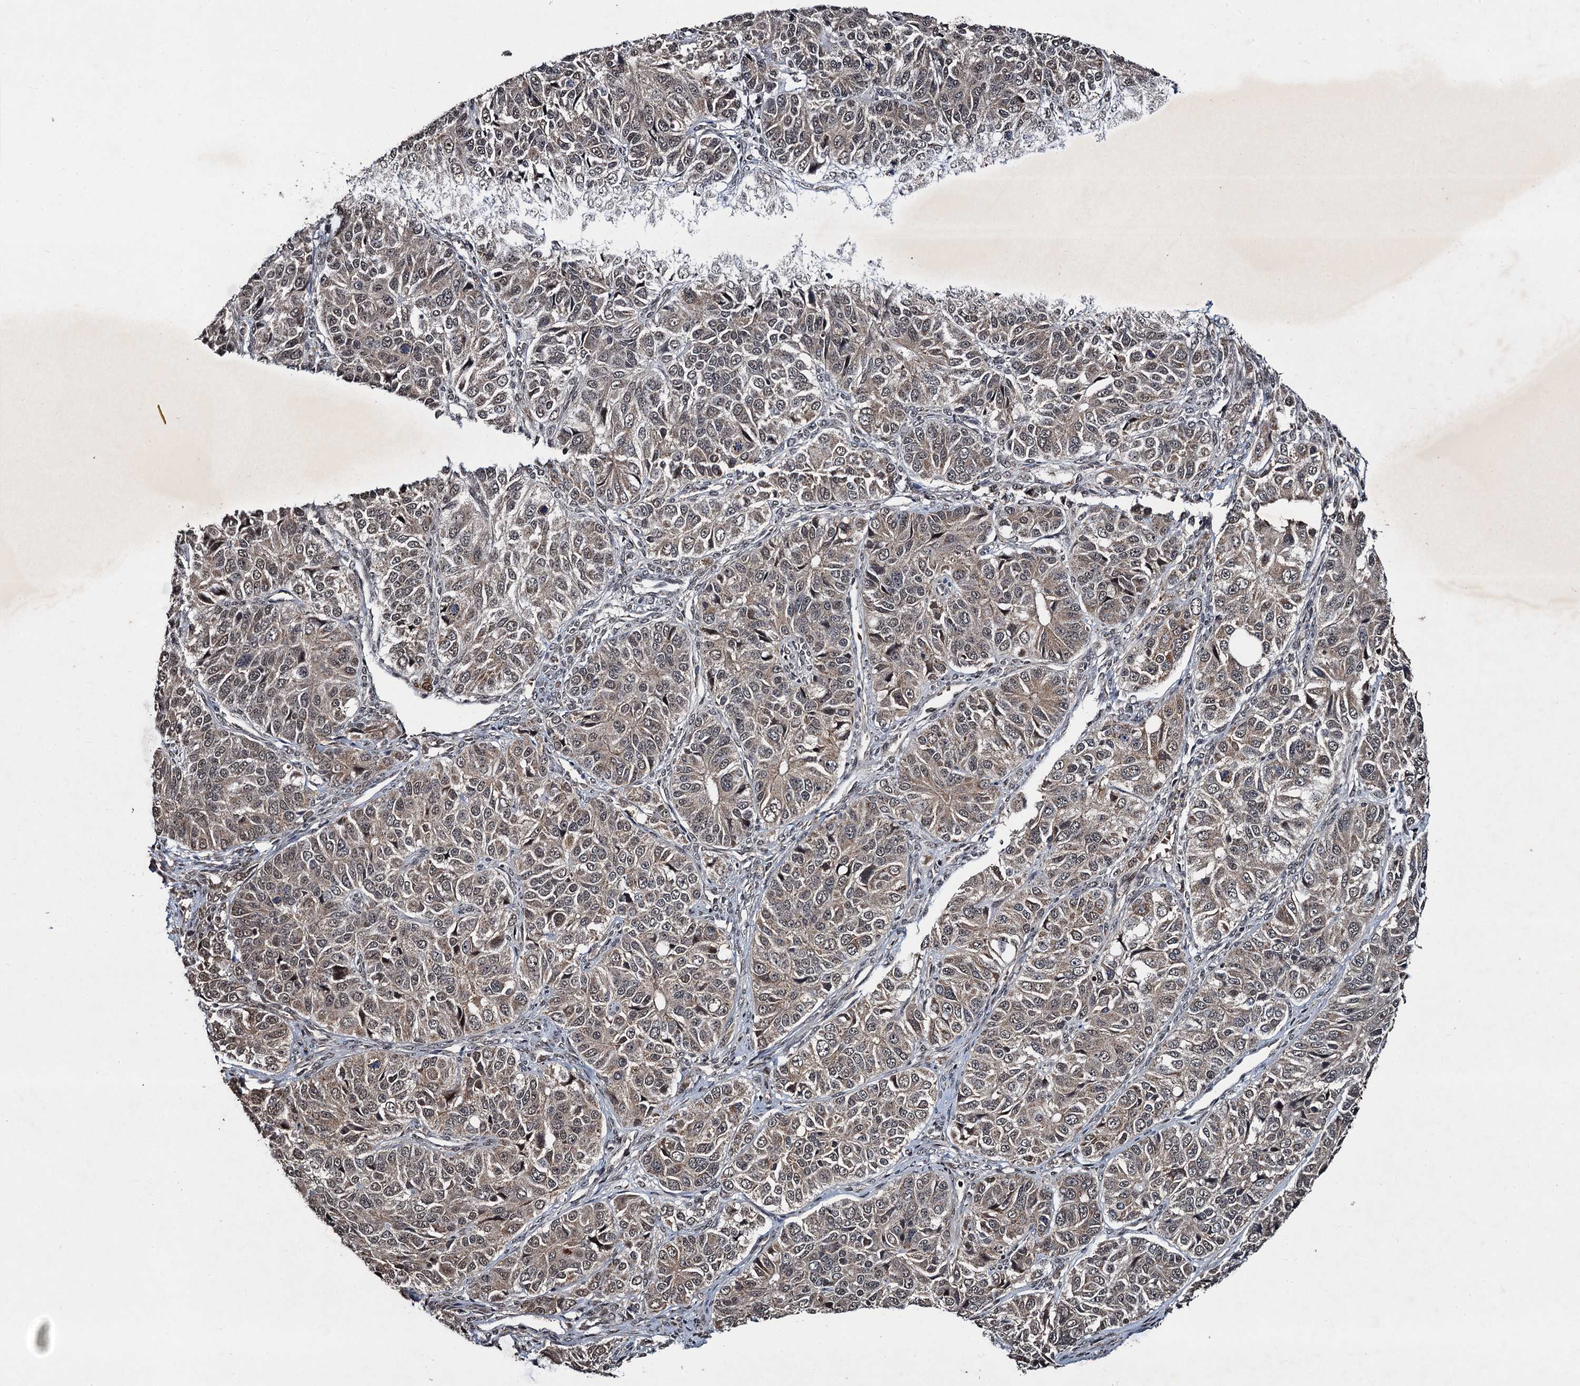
{"staining": {"intensity": "weak", "quantity": "25%-75%", "location": "cytoplasmic/membranous,nuclear"}, "tissue": "ovarian cancer", "cell_type": "Tumor cells", "image_type": "cancer", "snomed": [{"axis": "morphology", "description": "Carcinoma, endometroid"}, {"axis": "topography", "description": "Ovary"}], "caption": "Immunohistochemistry histopathology image of neoplastic tissue: ovarian cancer (endometroid carcinoma) stained using immunohistochemistry (IHC) exhibits low levels of weak protein expression localized specifically in the cytoplasmic/membranous and nuclear of tumor cells, appearing as a cytoplasmic/membranous and nuclear brown color.", "gene": "REP15", "patient": {"sex": "female", "age": 51}}